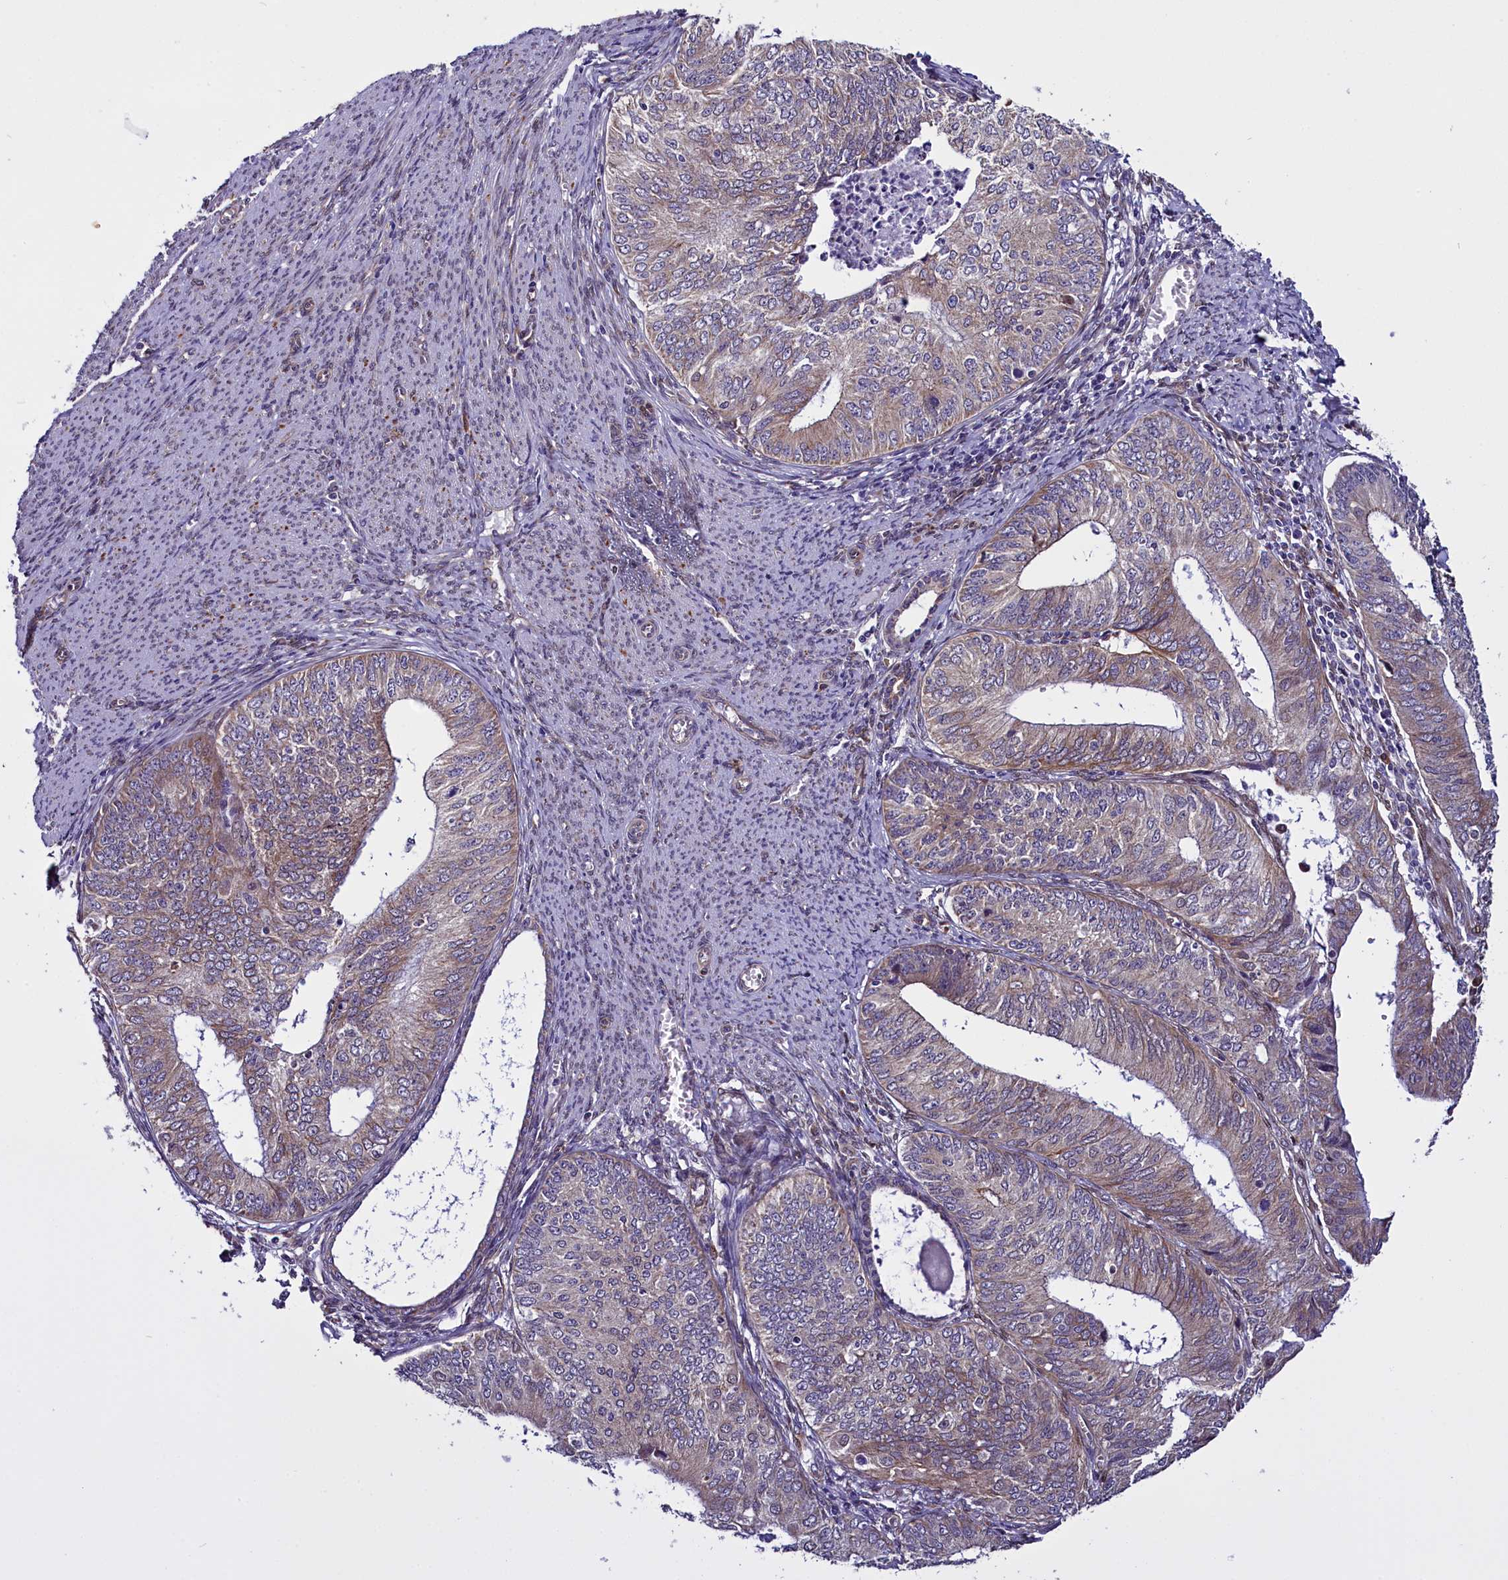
{"staining": {"intensity": "weak", "quantity": "25%-75%", "location": "cytoplasmic/membranous"}, "tissue": "endometrial cancer", "cell_type": "Tumor cells", "image_type": "cancer", "snomed": [{"axis": "morphology", "description": "Adenocarcinoma, NOS"}, {"axis": "topography", "description": "Endometrium"}], "caption": "The immunohistochemical stain highlights weak cytoplasmic/membranous expression in tumor cells of endometrial cancer tissue.", "gene": "UACA", "patient": {"sex": "female", "age": 68}}